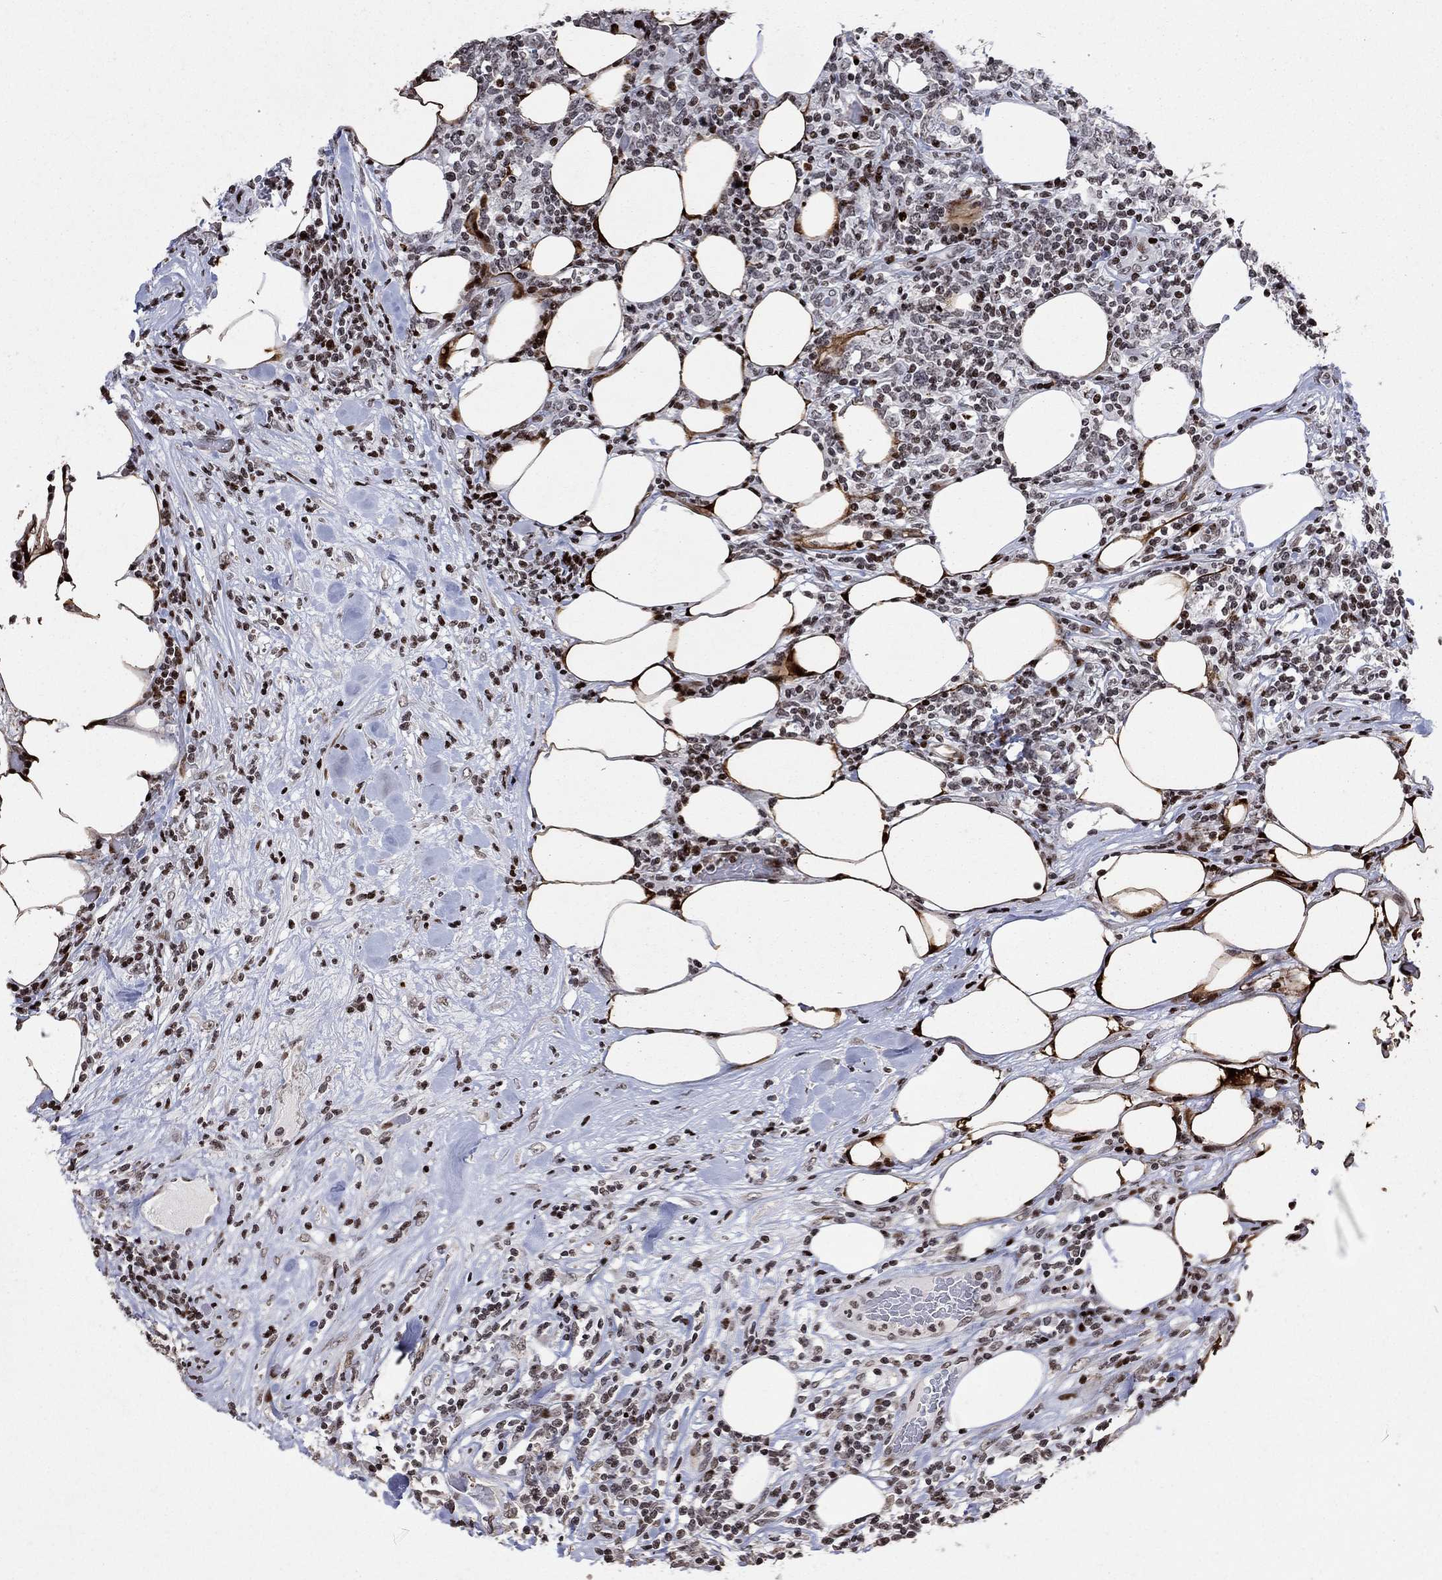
{"staining": {"intensity": "moderate", "quantity": "<25%", "location": "nuclear"}, "tissue": "lymphoma", "cell_type": "Tumor cells", "image_type": "cancer", "snomed": [{"axis": "morphology", "description": "Malignant lymphoma, non-Hodgkin's type, High grade"}, {"axis": "topography", "description": "Lymph node"}], "caption": "High-grade malignant lymphoma, non-Hodgkin's type stained with IHC displays moderate nuclear expression in about <25% of tumor cells.", "gene": "SRSF3", "patient": {"sex": "female", "age": 84}}